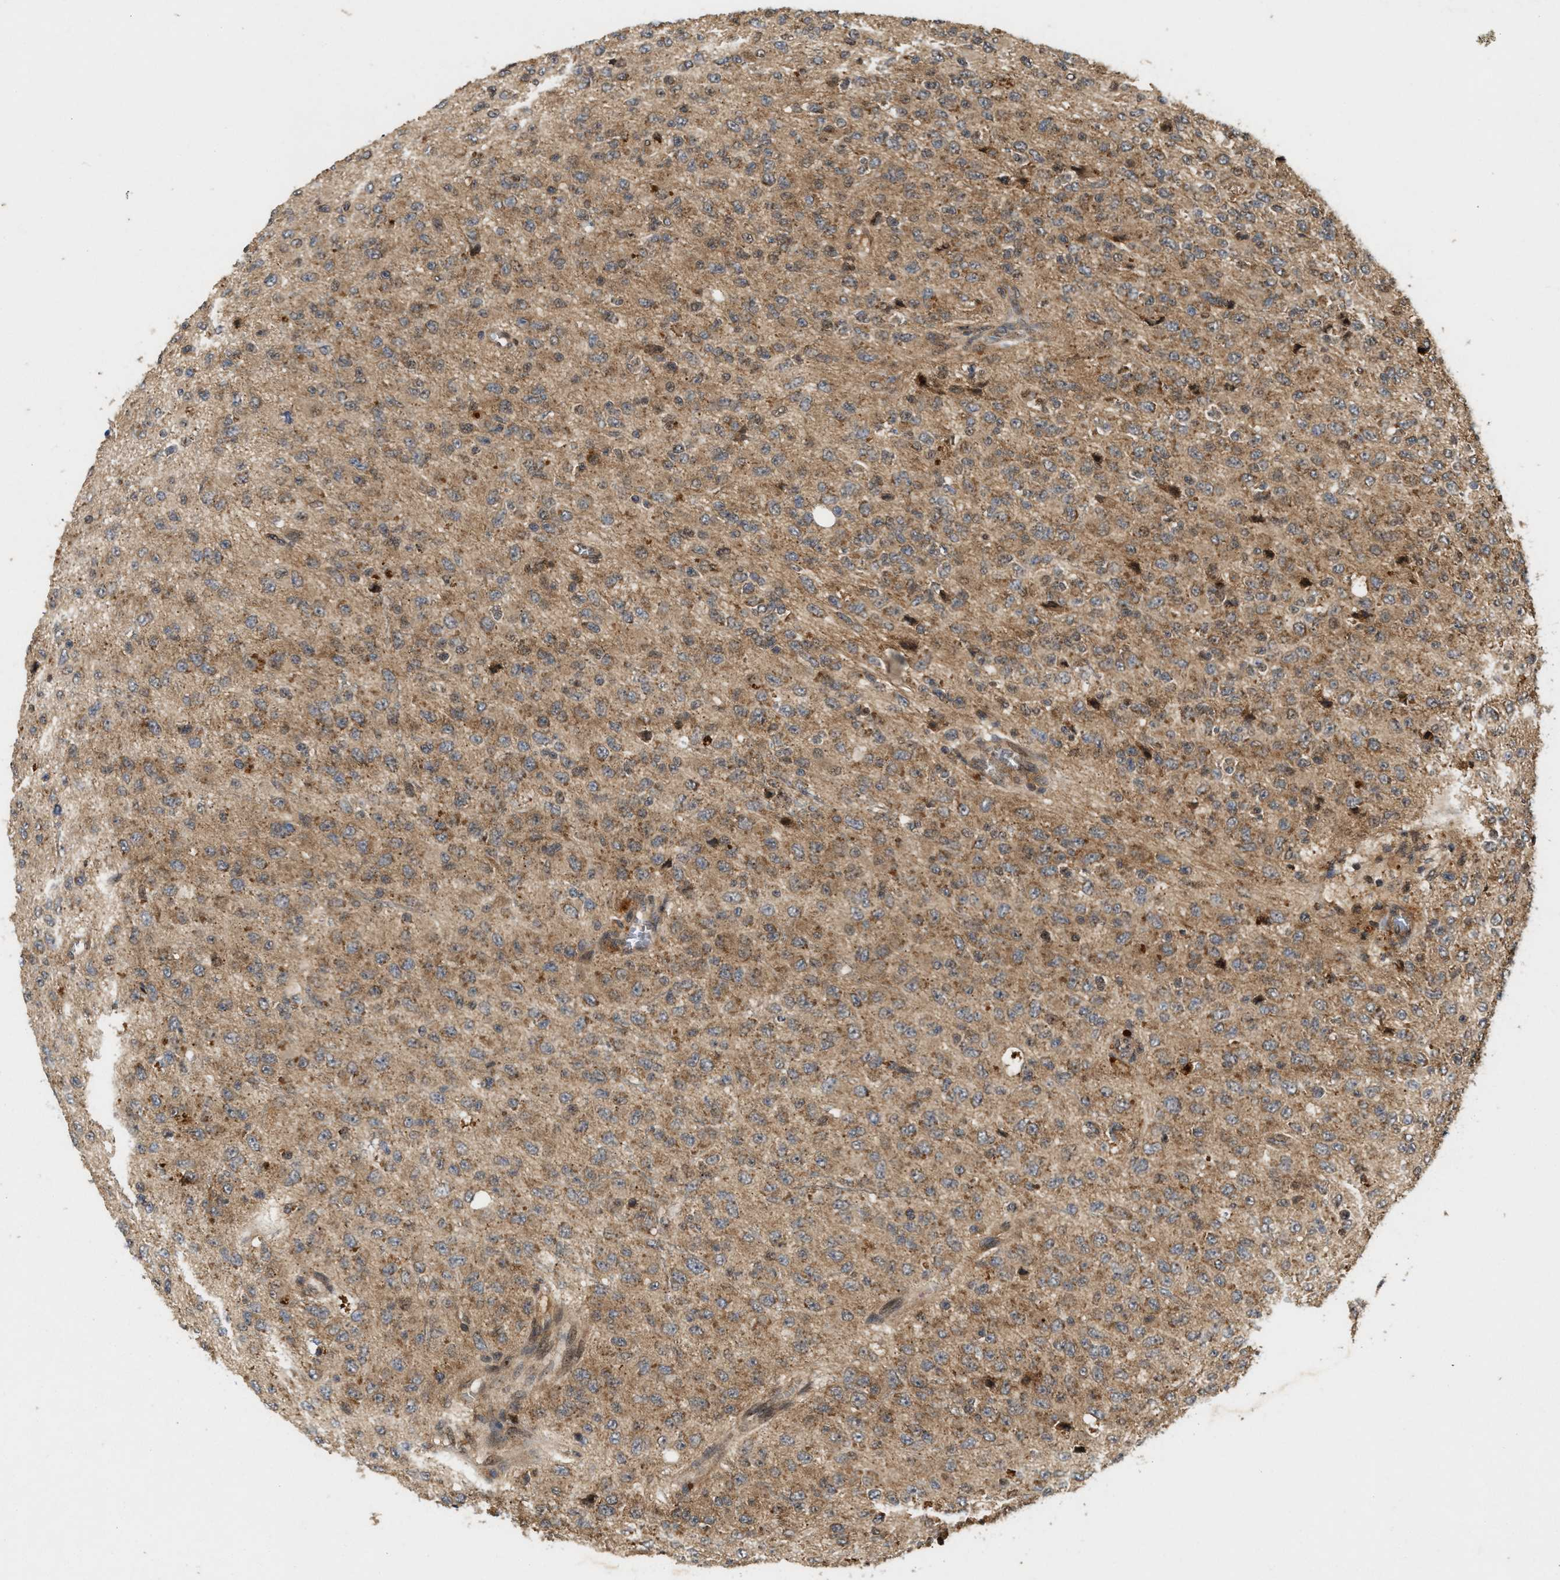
{"staining": {"intensity": "weak", "quantity": ">75%", "location": "cytoplasmic/membranous"}, "tissue": "glioma", "cell_type": "Tumor cells", "image_type": "cancer", "snomed": [{"axis": "morphology", "description": "Glioma, malignant, High grade"}, {"axis": "topography", "description": "pancreas cauda"}], "caption": "A micrograph of glioma stained for a protein shows weak cytoplasmic/membranous brown staining in tumor cells. The protein of interest is shown in brown color, while the nuclei are stained blue.", "gene": "CFLAR", "patient": {"sex": "male", "age": 60}}